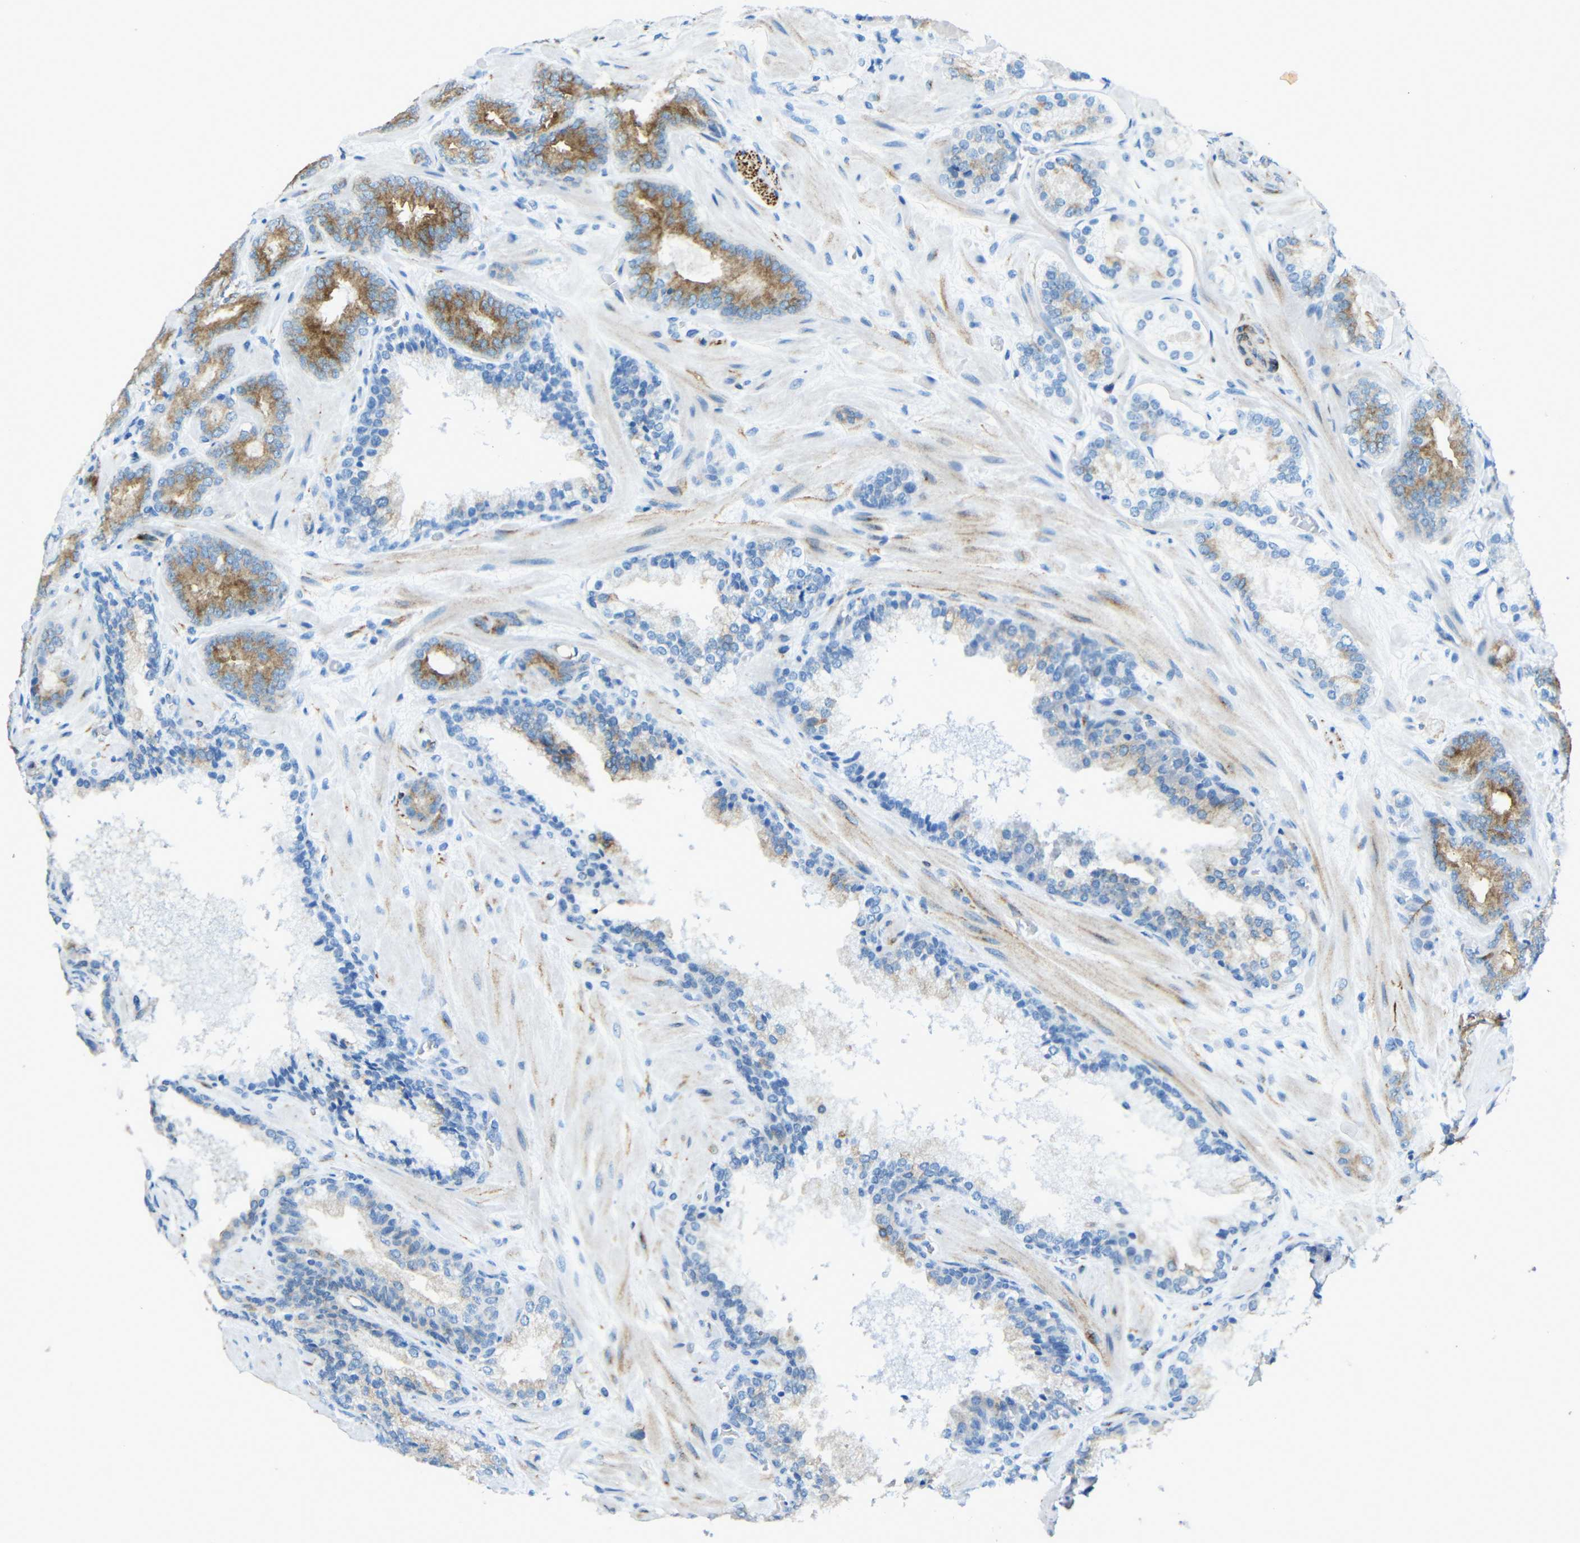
{"staining": {"intensity": "moderate", "quantity": "<25%", "location": "cytoplasmic/membranous"}, "tissue": "prostate cancer", "cell_type": "Tumor cells", "image_type": "cancer", "snomed": [{"axis": "morphology", "description": "Adenocarcinoma, Low grade"}, {"axis": "topography", "description": "Prostate"}], "caption": "IHC of human prostate cancer reveals low levels of moderate cytoplasmic/membranous positivity in approximately <25% of tumor cells.", "gene": "TUBB4B", "patient": {"sex": "male", "age": 63}}